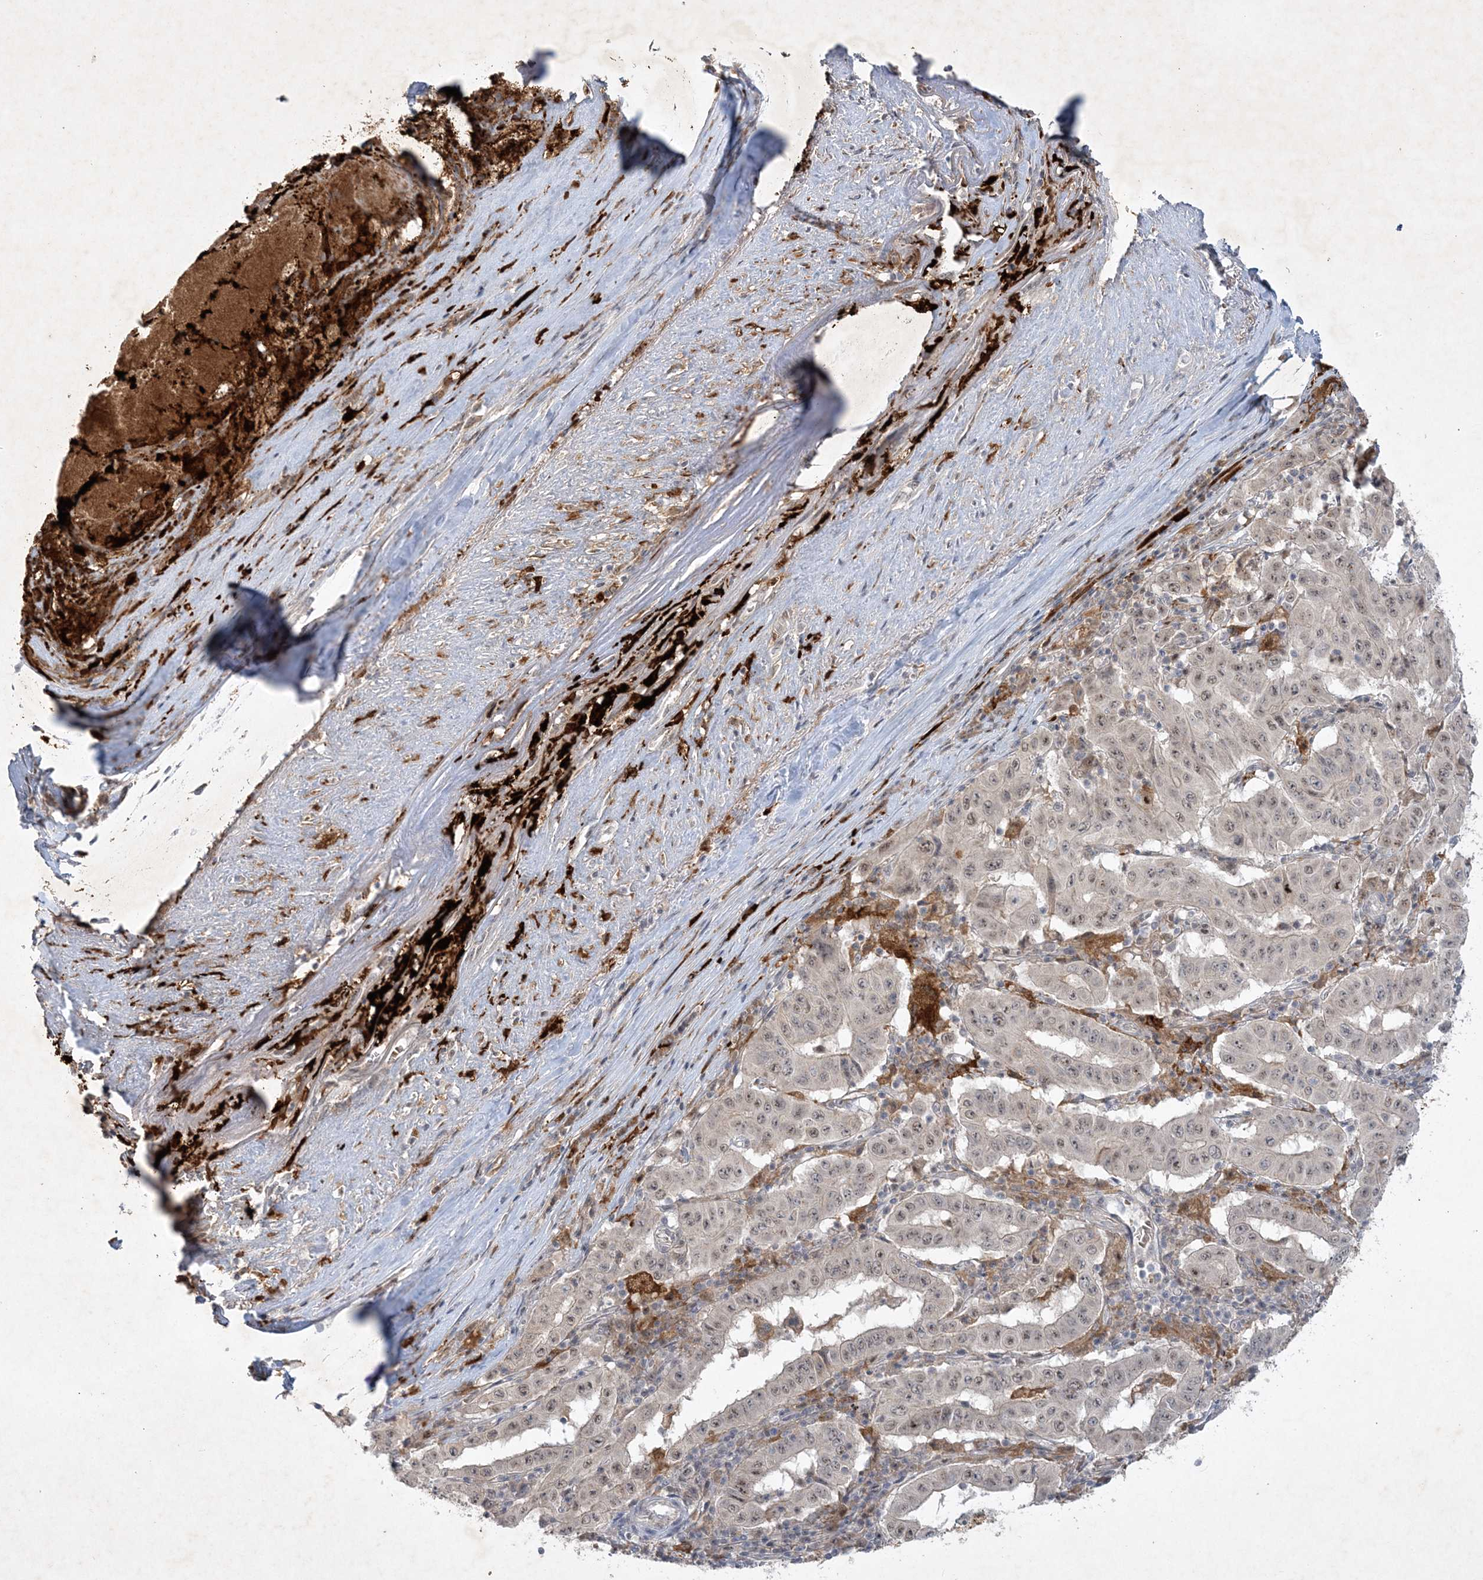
{"staining": {"intensity": "weak", "quantity": "25%-75%", "location": "nuclear"}, "tissue": "pancreatic cancer", "cell_type": "Tumor cells", "image_type": "cancer", "snomed": [{"axis": "morphology", "description": "Adenocarcinoma, NOS"}, {"axis": "topography", "description": "Pancreas"}], "caption": "Protein expression analysis of human adenocarcinoma (pancreatic) reveals weak nuclear staining in about 25%-75% of tumor cells.", "gene": "THG1L", "patient": {"sex": "male", "age": 63}}